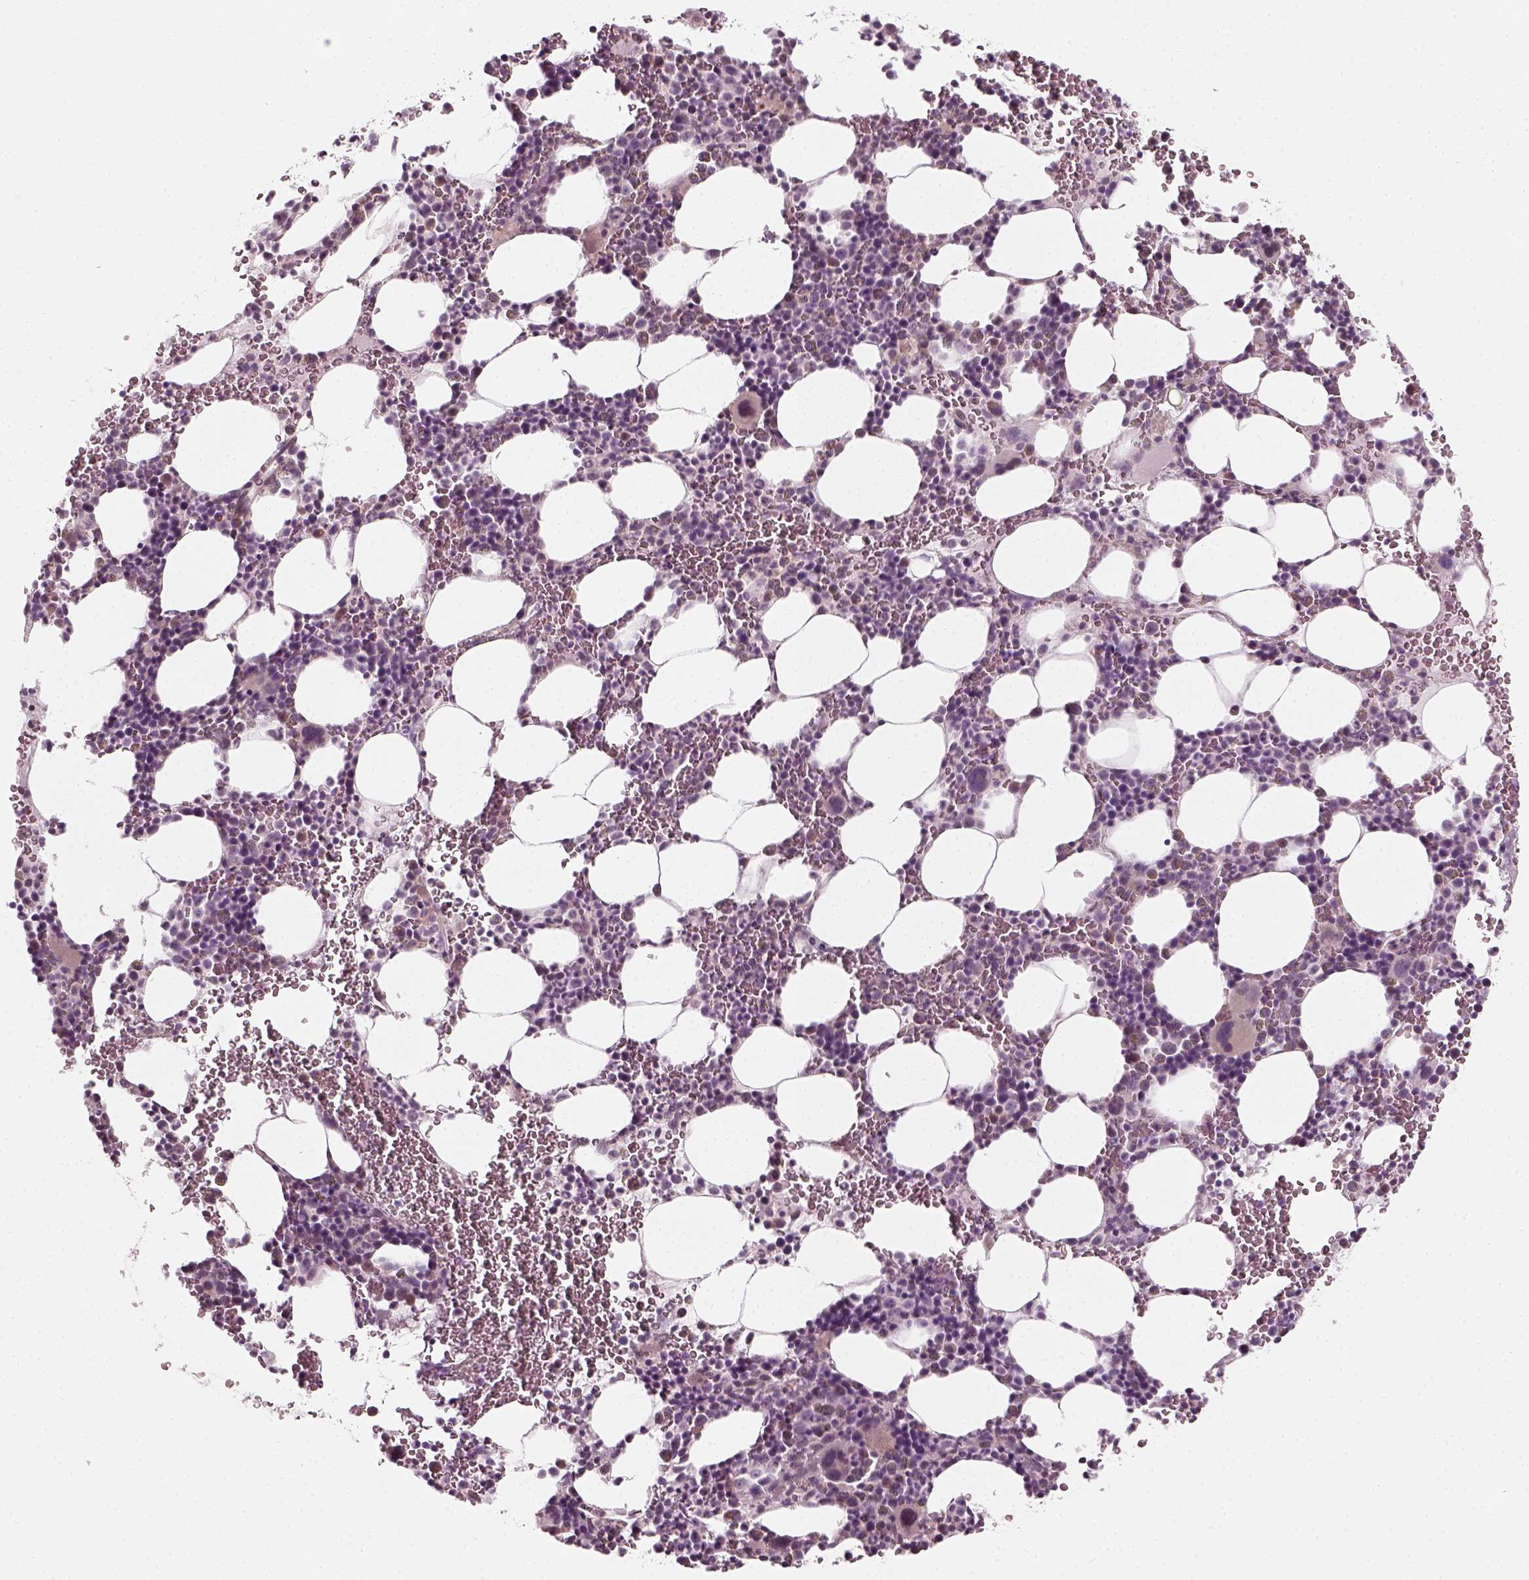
{"staining": {"intensity": "negative", "quantity": "none", "location": "none"}, "tissue": "bone marrow", "cell_type": "Hematopoietic cells", "image_type": "normal", "snomed": [{"axis": "morphology", "description": "Normal tissue, NOS"}, {"axis": "topography", "description": "Bone marrow"}], "caption": "IHC image of benign bone marrow: bone marrow stained with DAB (3,3'-diaminobenzidine) reveals no significant protein expression in hematopoietic cells.", "gene": "MLIP", "patient": {"sex": "male", "age": 82}}